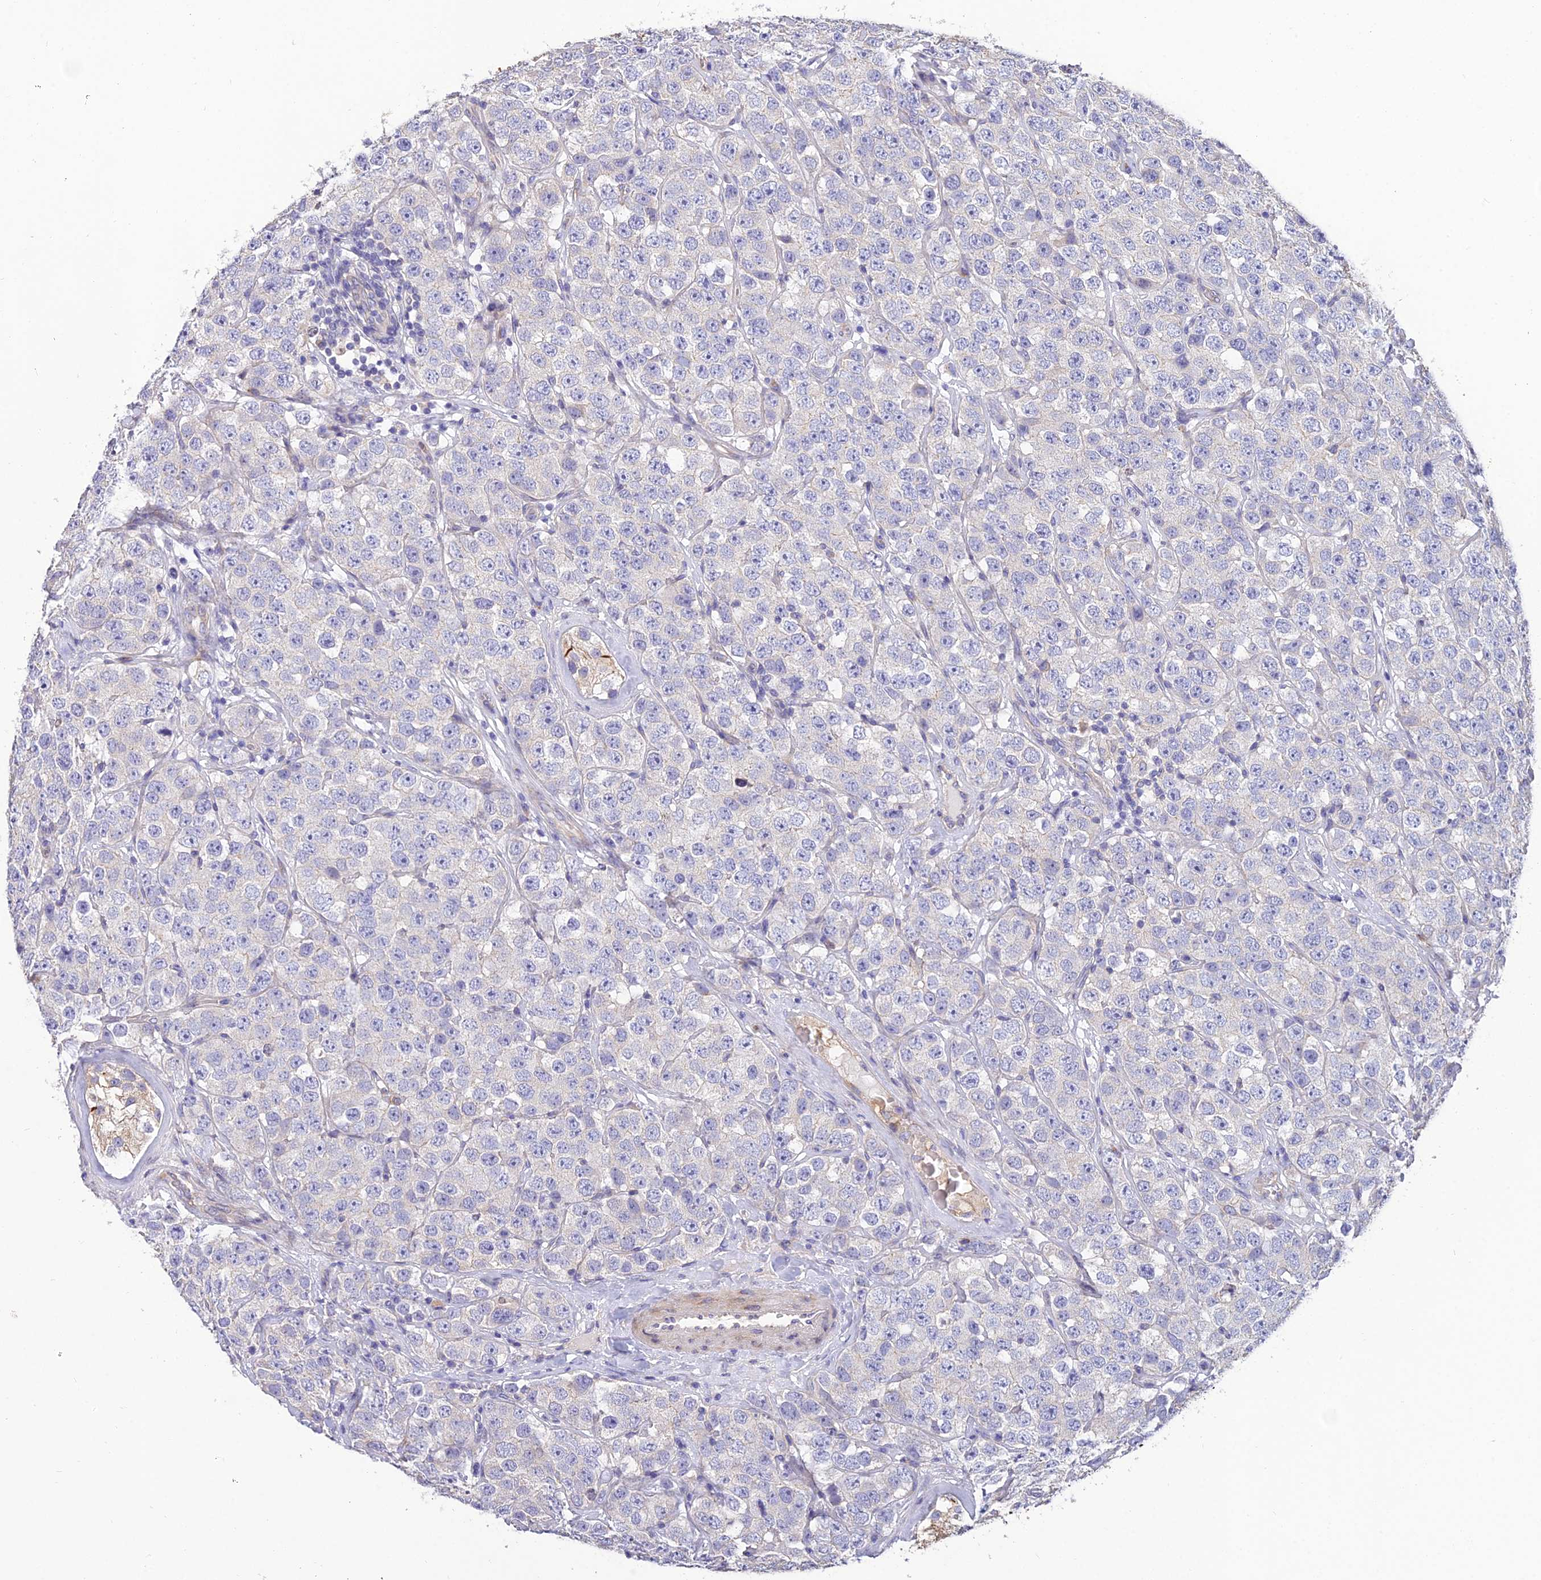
{"staining": {"intensity": "negative", "quantity": "none", "location": "none"}, "tissue": "testis cancer", "cell_type": "Tumor cells", "image_type": "cancer", "snomed": [{"axis": "morphology", "description": "Seminoma, NOS"}, {"axis": "topography", "description": "Testis"}], "caption": "The IHC histopathology image has no significant staining in tumor cells of testis cancer tissue. Brightfield microscopy of IHC stained with DAB (3,3'-diaminobenzidine) (brown) and hematoxylin (blue), captured at high magnification.", "gene": "ARL8B", "patient": {"sex": "male", "age": 28}}